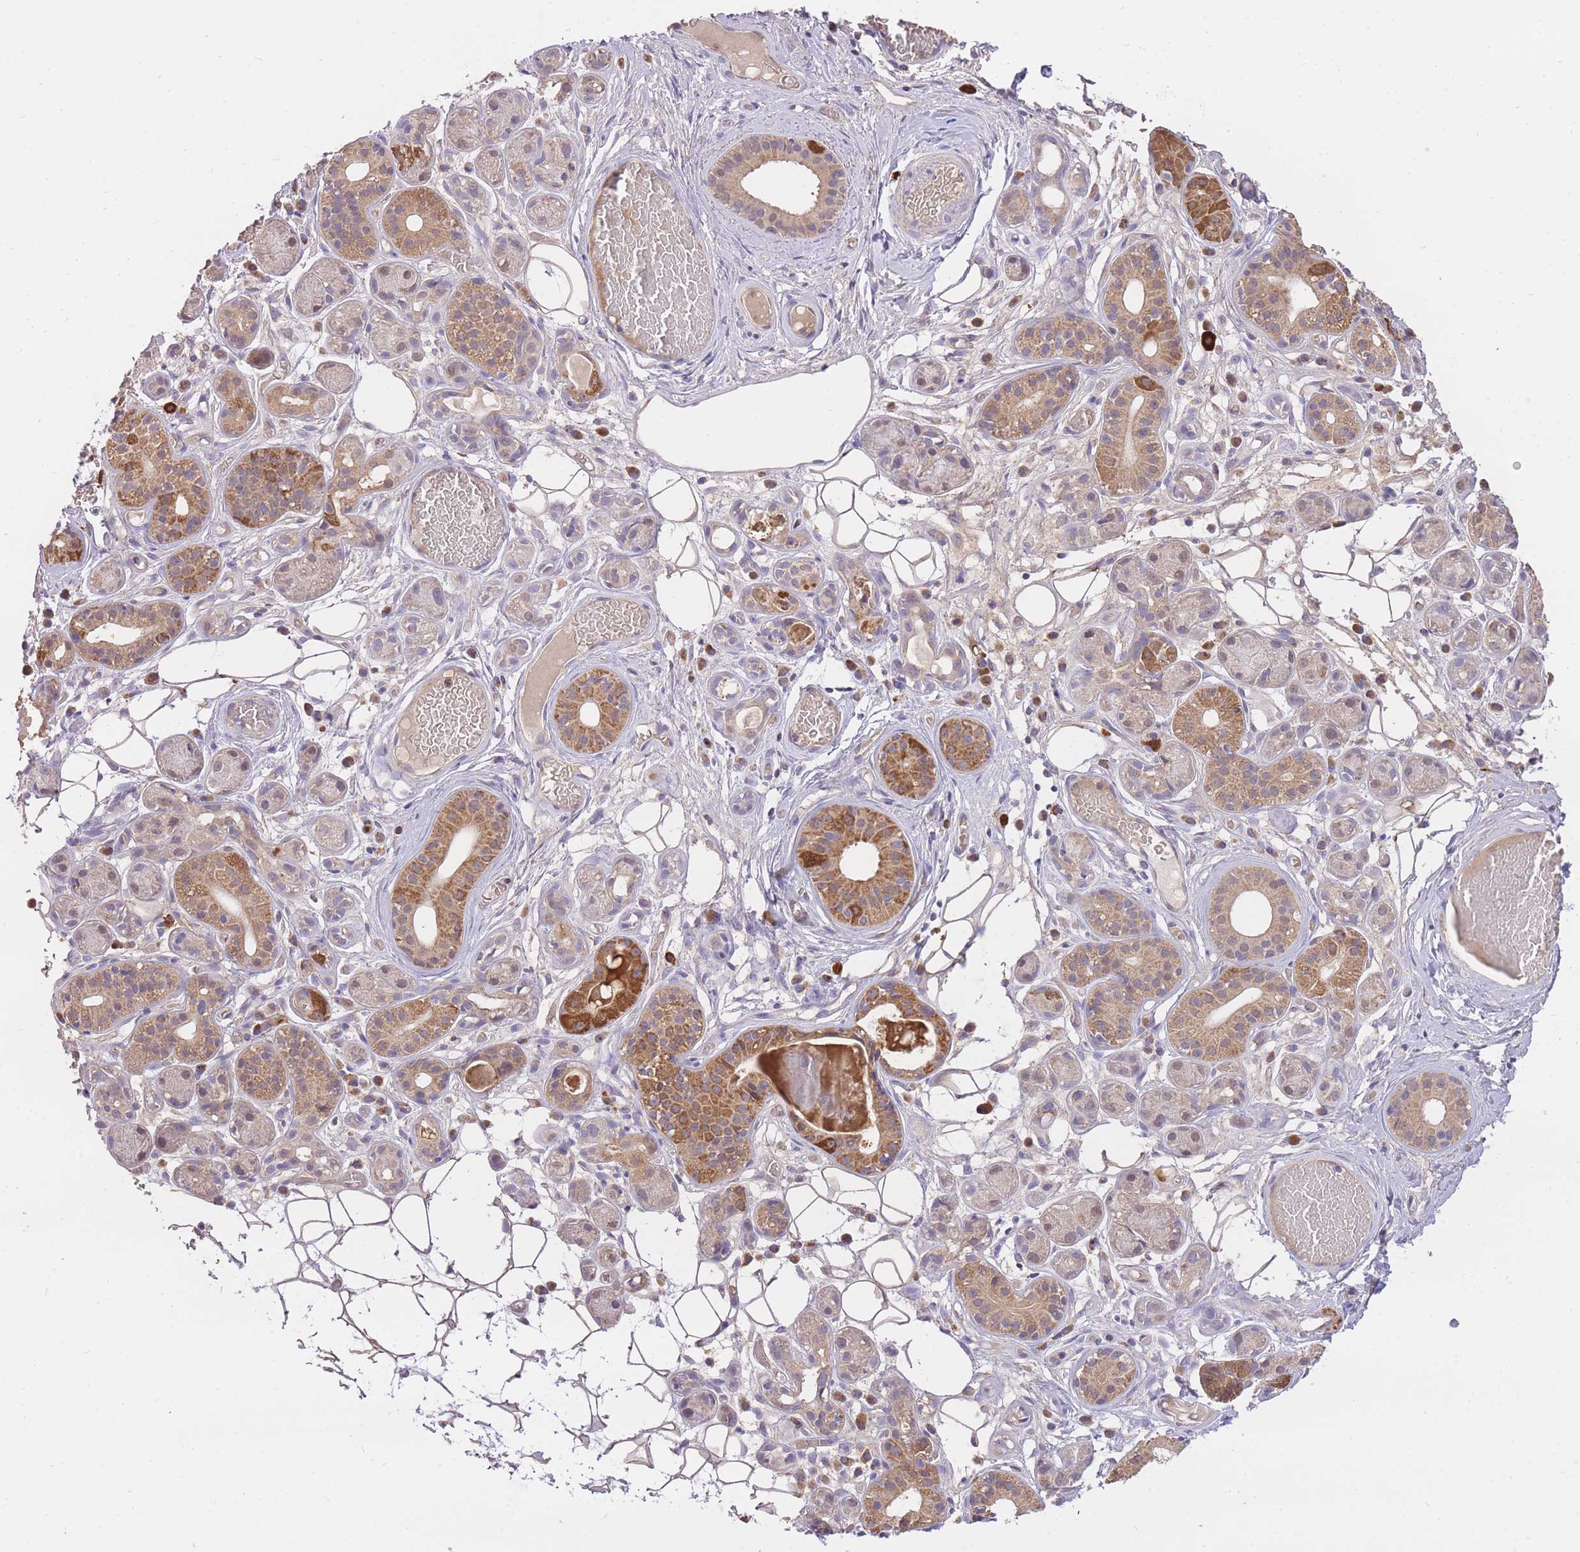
{"staining": {"intensity": "moderate", "quantity": "25%-75%", "location": "cytoplasmic/membranous"}, "tissue": "salivary gland", "cell_type": "Glandular cells", "image_type": "normal", "snomed": [{"axis": "morphology", "description": "Normal tissue, NOS"}, {"axis": "topography", "description": "Salivary gland"}], "caption": "Human salivary gland stained for a protein (brown) shows moderate cytoplasmic/membranous positive expression in approximately 25%-75% of glandular cells.", "gene": "PREP", "patient": {"sex": "male", "age": 82}}